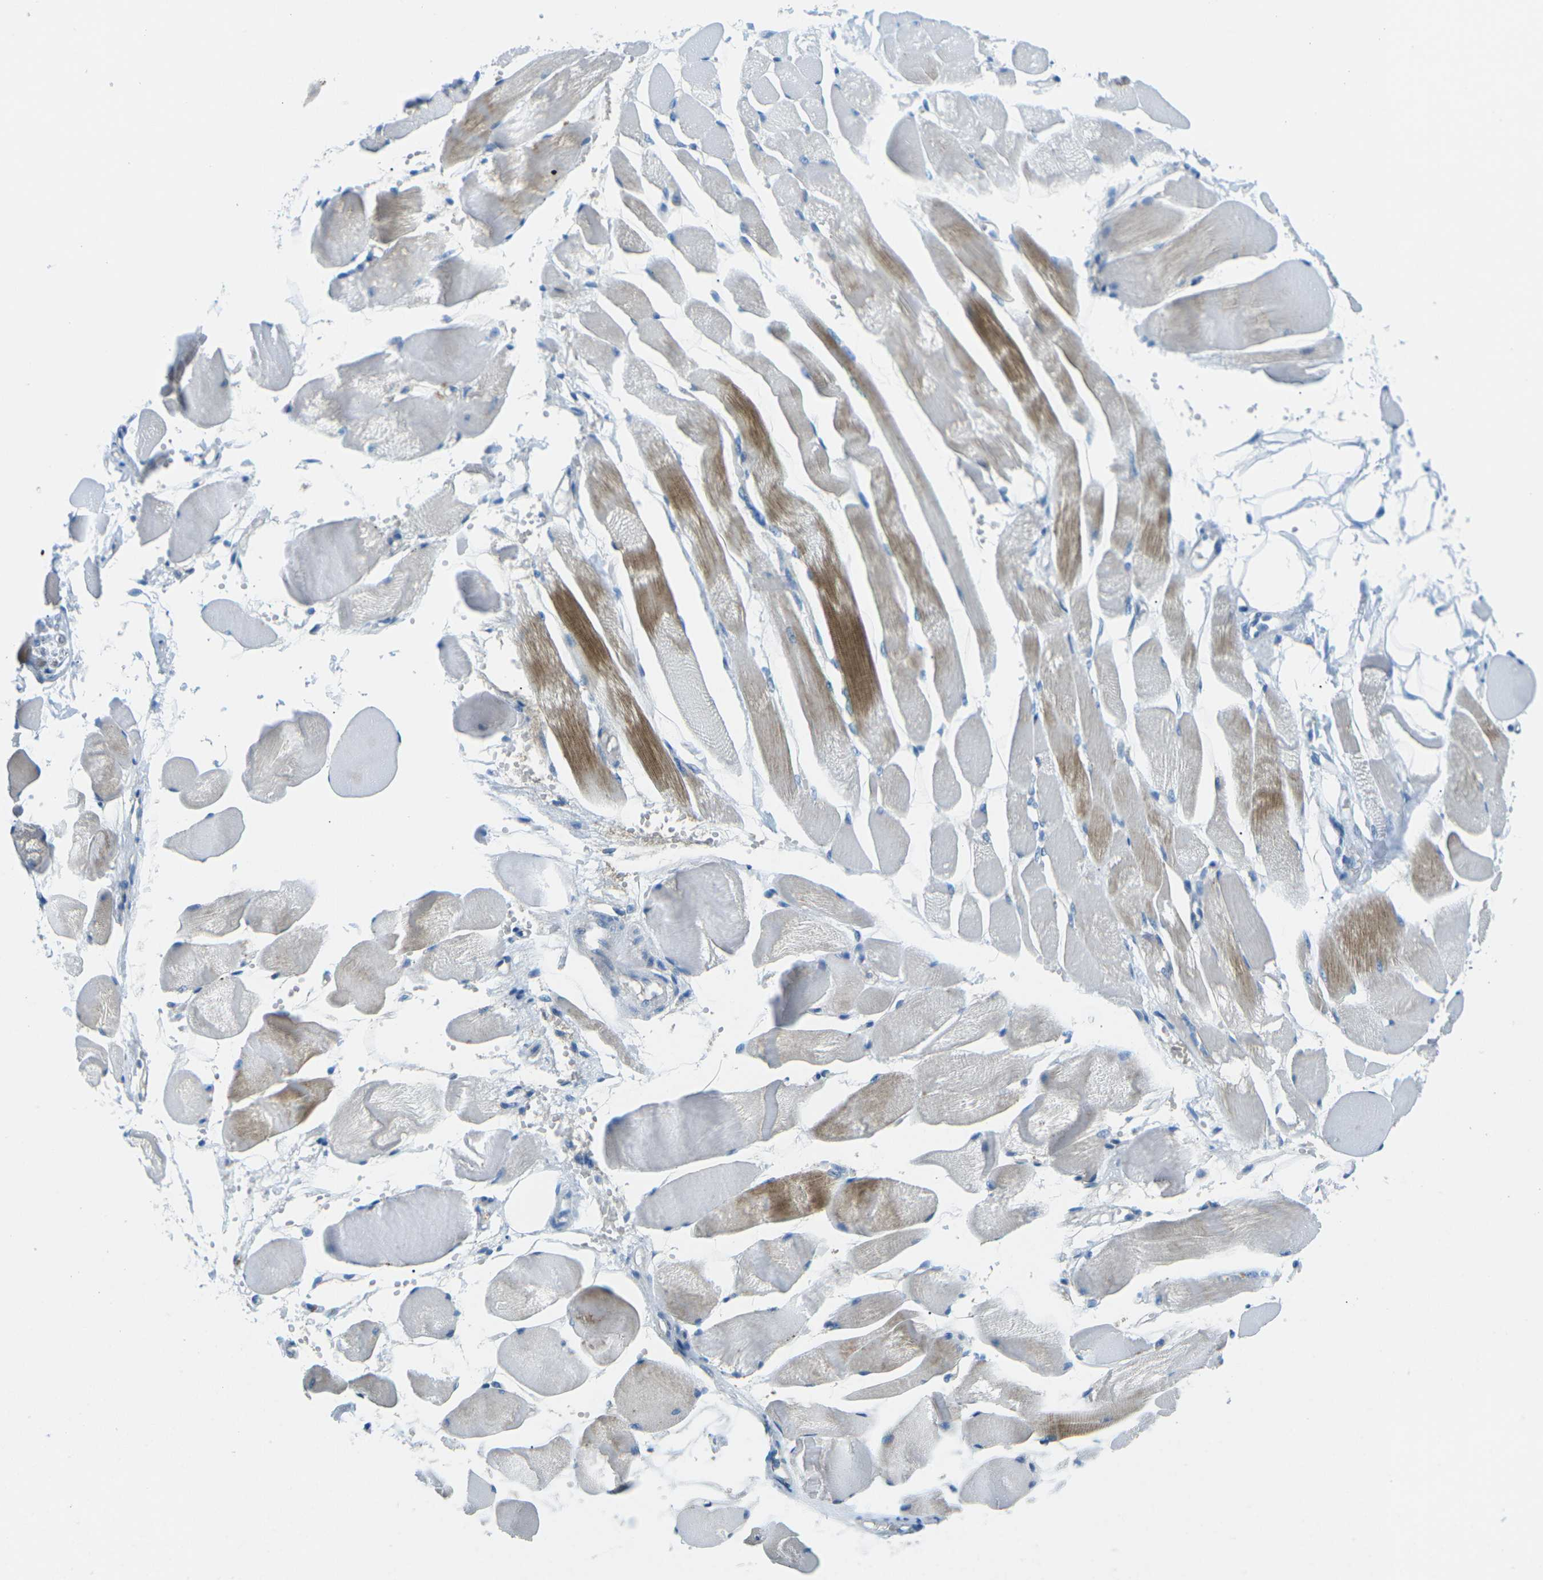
{"staining": {"intensity": "moderate", "quantity": "25%-75%", "location": "cytoplasmic/membranous"}, "tissue": "skeletal muscle", "cell_type": "Myocytes", "image_type": "normal", "snomed": [{"axis": "morphology", "description": "Normal tissue, NOS"}, {"axis": "topography", "description": "Skeletal muscle"}, {"axis": "topography", "description": "Peripheral nerve tissue"}], "caption": "Moderate cytoplasmic/membranous staining is appreciated in about 25%-75% of myocytes in normal skeletal muscle.", "gene": "CD47", "patient": {"sex": "female", "age": 84}}